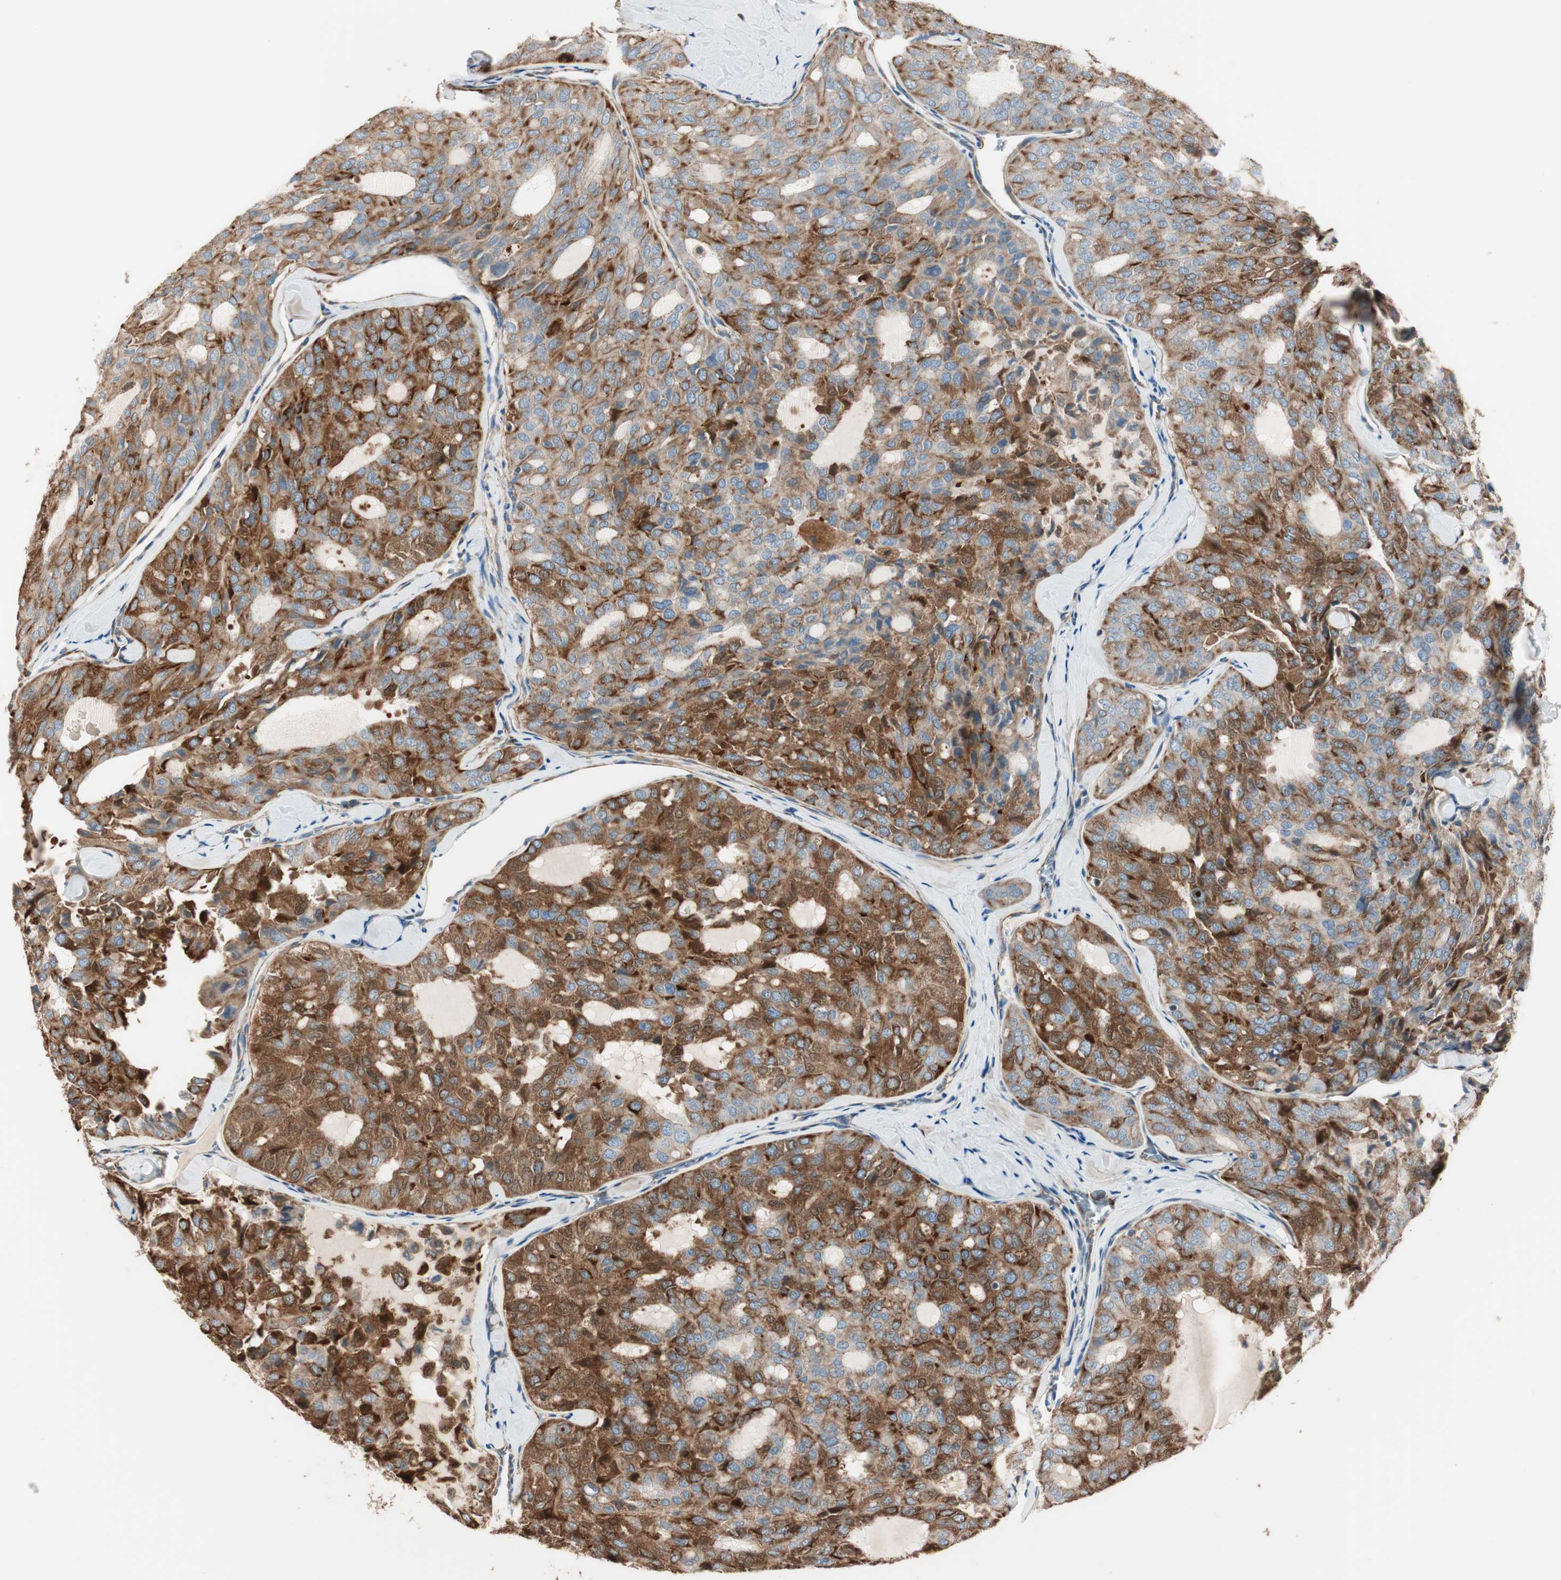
{"staining": {"intensity": "moderate", "quantity": ">75%", "location": "cytoplasmic/membranous"}, "tissue": "thyroid cancer", "cell_type": "Tumor cells", "image_type": "cancer", "snomed": [{"axis": "morphology", "description": "Follicular adenoma carcinoma, NOS"}, {"axis": "topography", "description": "Thyroid gland"}], "caption": "Moderate cytoplasmic/membranous protein positivity is identified in about >75% of tumor cells in thyroid cancer (follicular adenoma carcinoma).", "gene": "SRCIN1", "patient": {"sex": "male", "age": 75}}